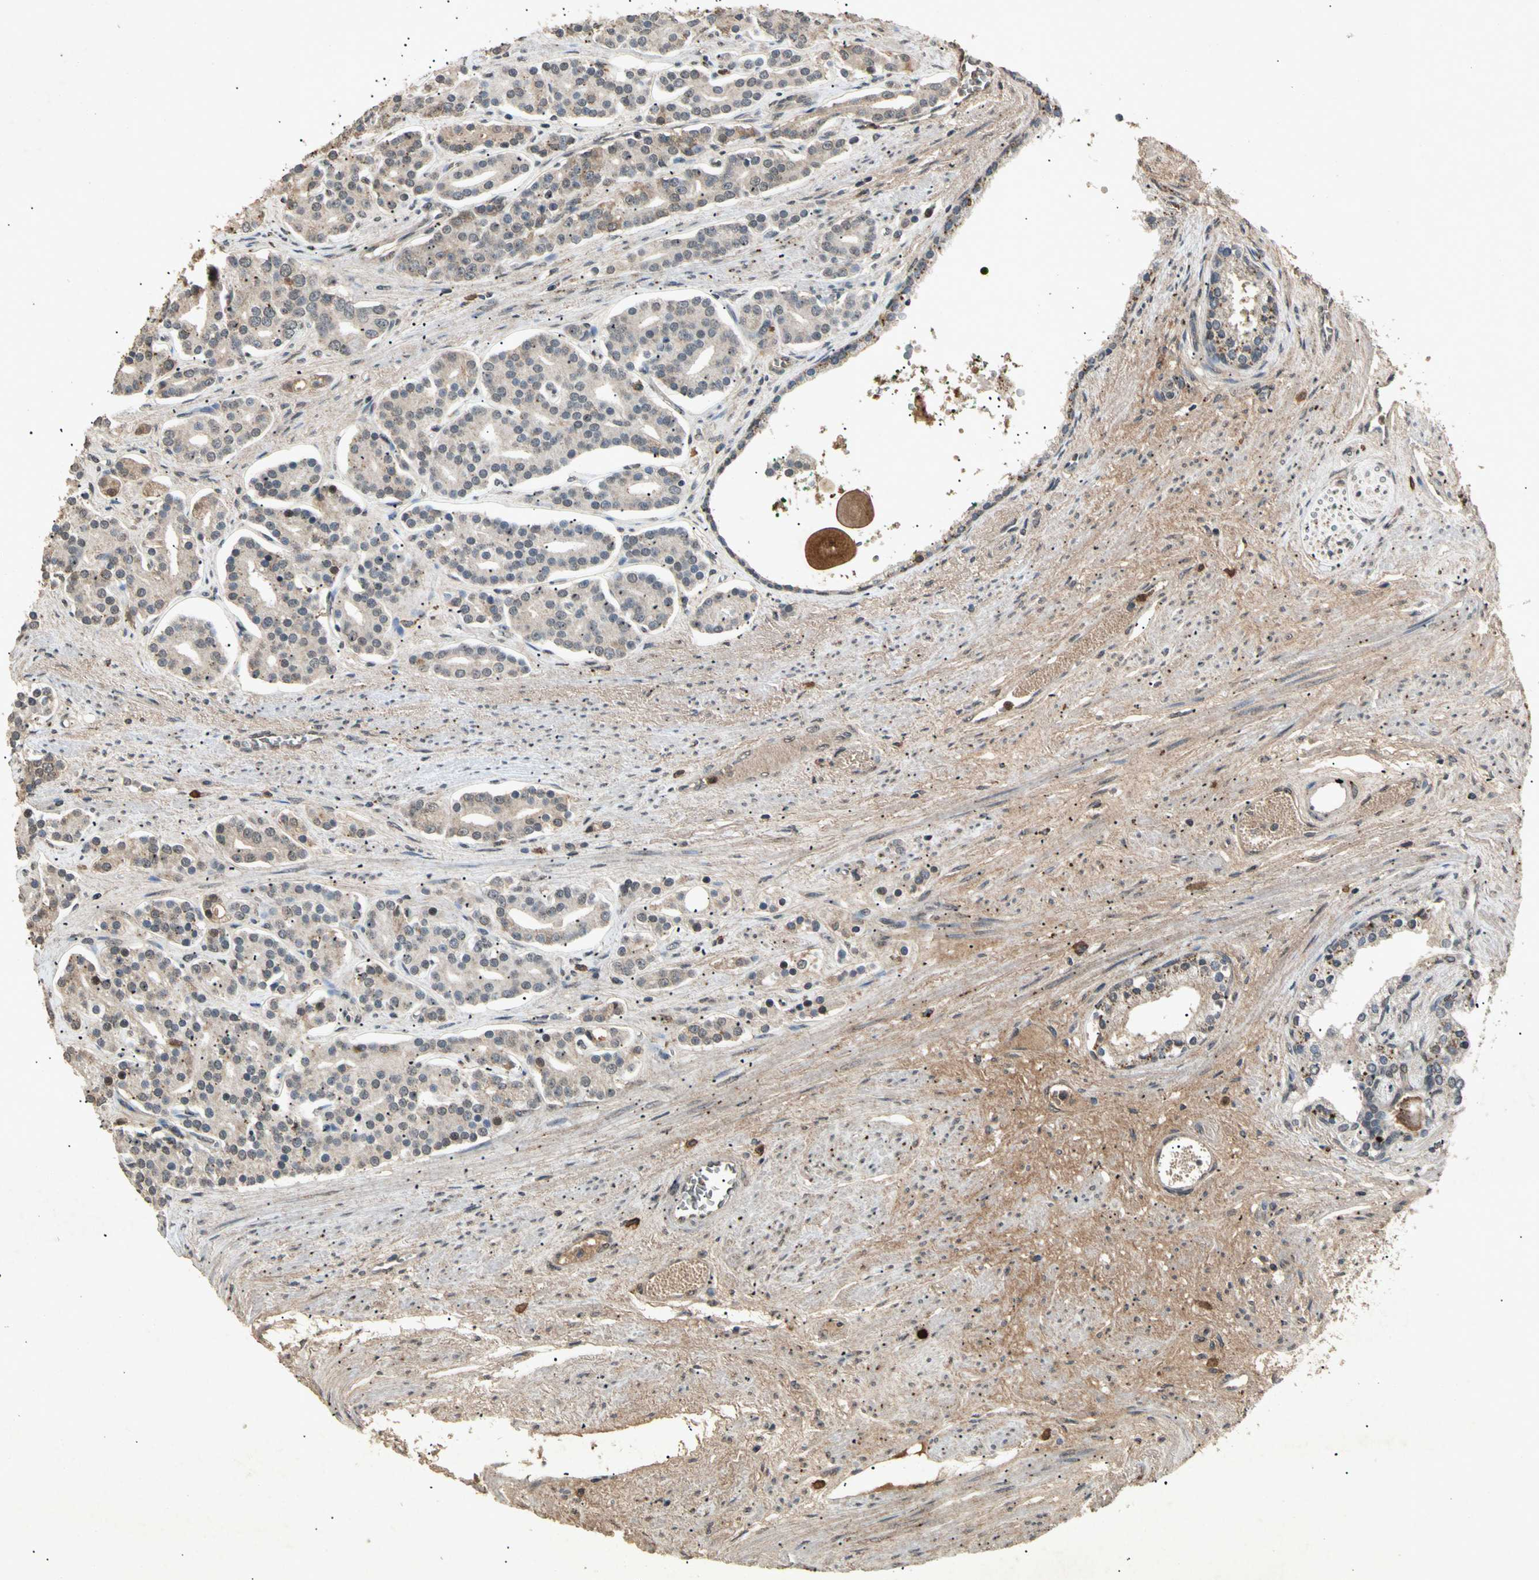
{"staining": {"intensity": "weak", "quantity": "25%-75%", "location": "cytoplasmic/membranous"}, "tissue": "prostate cancer", "cell_type": "Tumor cells", "image_type": "cancer", "snomed": [{"axis": "morphology", "description": "Adenocarcinoma, Low grade"}, {"axis": "topography", "description": "Prostate"}], "caption": "Adenocarcinoma (low-grade) (prostate) was stained to show a protein in brown. There is low levels of weak cytoplasmic/membranous staining in approximately 25%-75% of tumor cells.", "gene": "CP", "patient": {"sex": "male", "age": 63}}